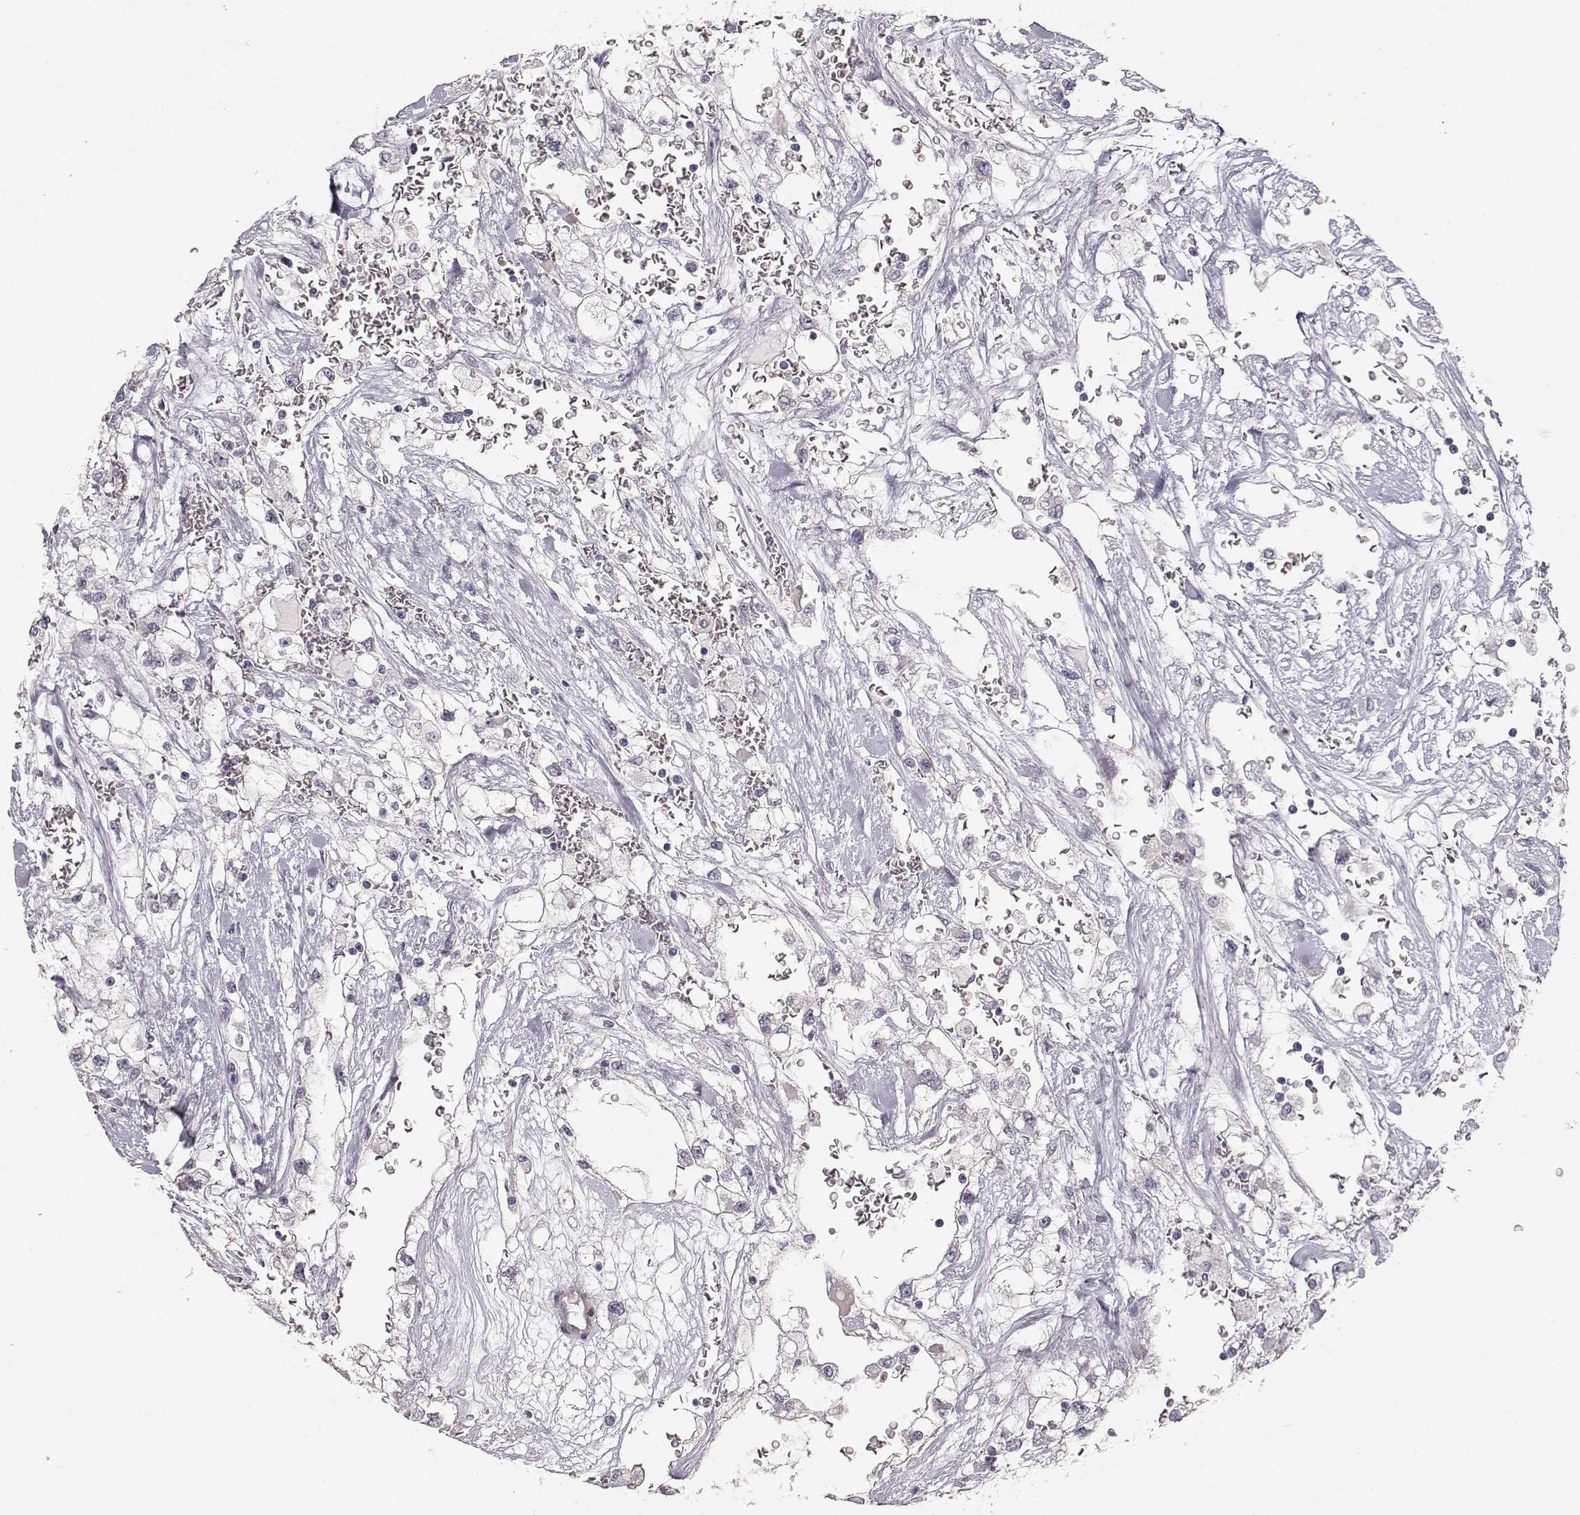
{"staining": {"intensity": "negative", "quantity": "none", "location": "none"}, "tissue": "renal cancer", "cell_type": "Tumor cells", "image_type": "cancer", "snomed": [{"axis": "morphology", "description": "Adenocarcinoma, NOS"}, {"axis": "topography", "description": "Kidney"}], "caption": "Immunohistochemistry image of human renal adenocarcinoma stained for a protein (brown), which reveals no expression in tumor cells. The staining was performed using DAB (3,3'-diaminobenzidine) to visualize the protein expression in brown, while the nuclei were stained in blue with hematoxylin (Magnification: 20x).", "gene": "LAMA5", "patient": {"sex": "male", "age": 59}}